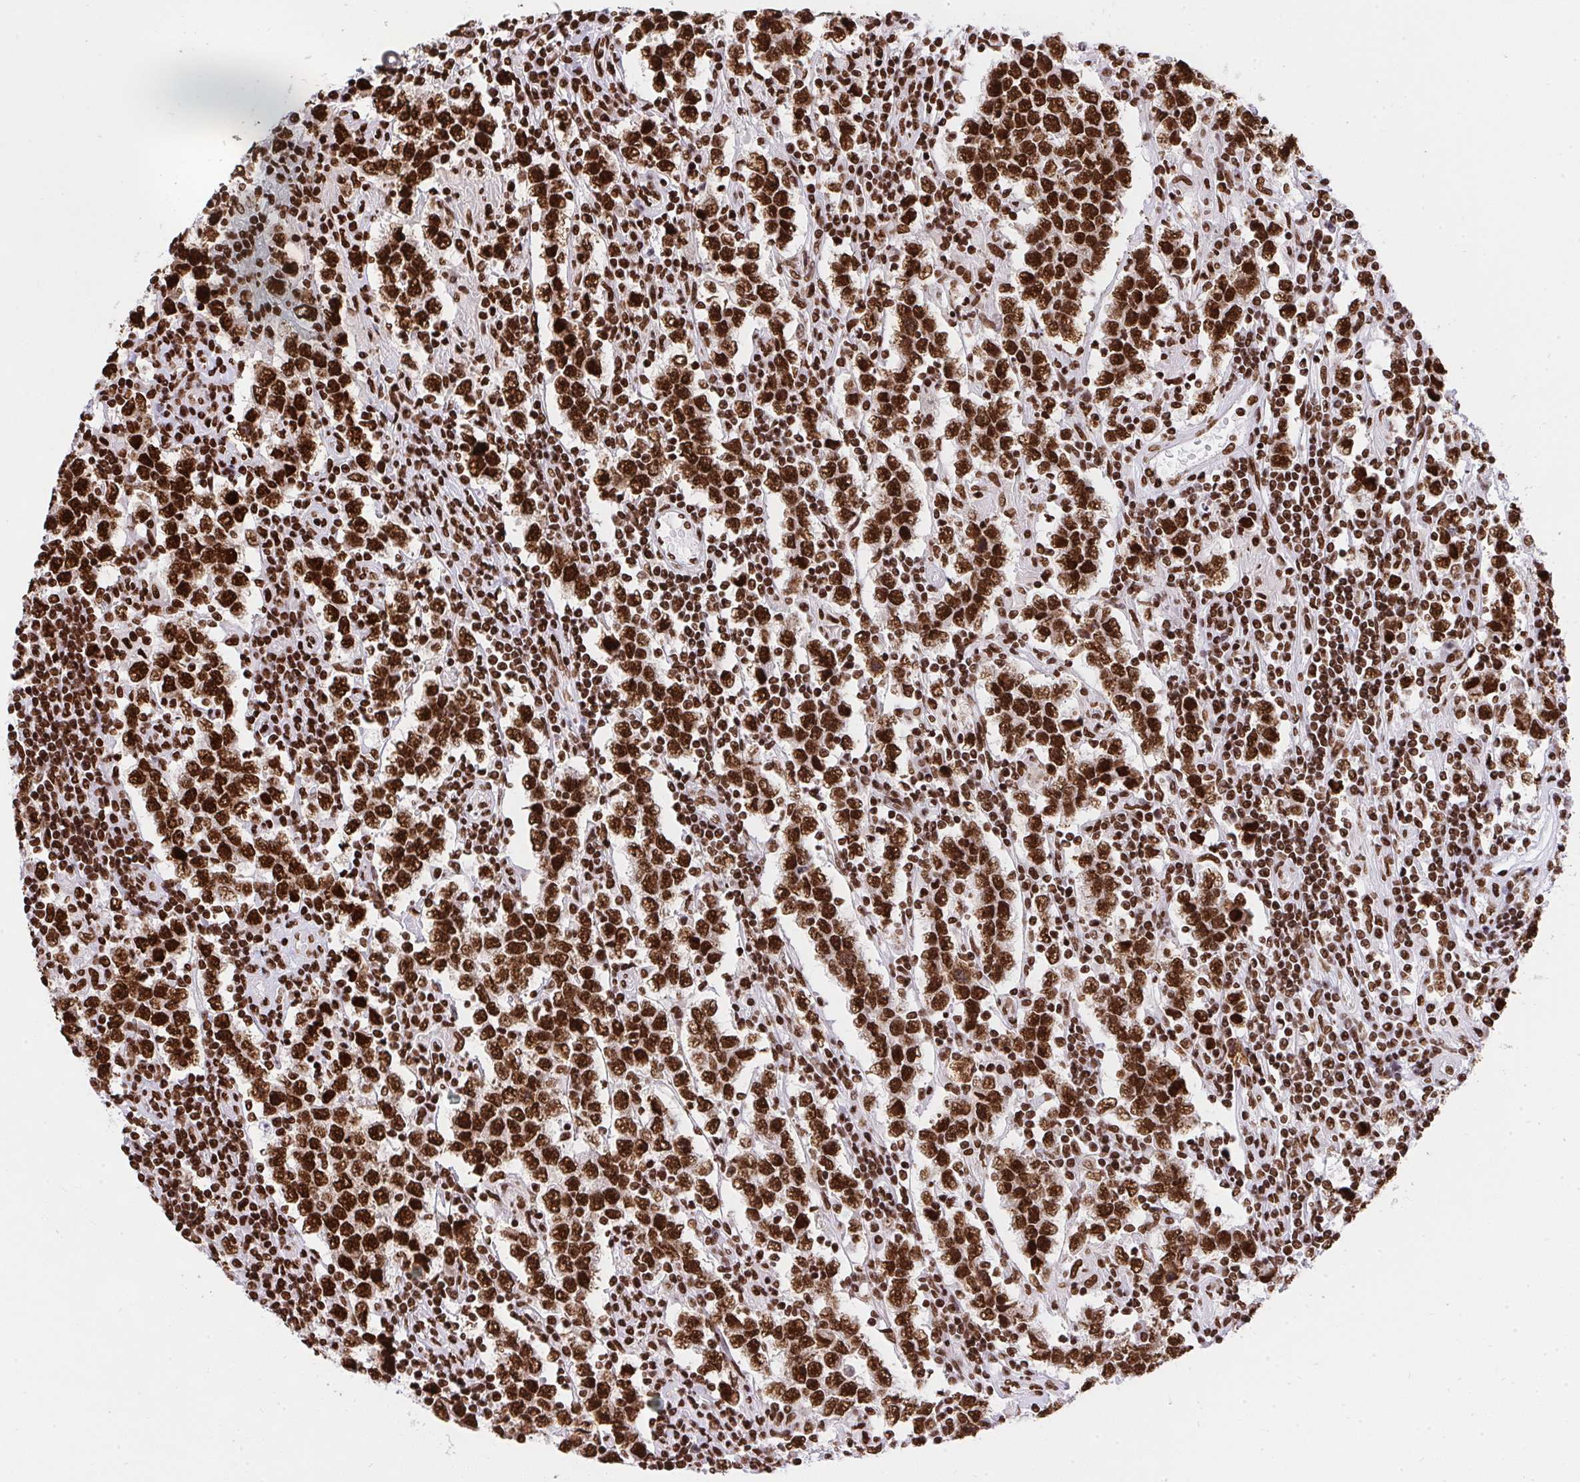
{"staining": {"intensity": "strong", "quantity": ">75%", "location": "nuclear"}, "tissue": "testis cancer", "cell_type": "Tumor cells", "image_type": "cancer", "snomed": [{"axis": "morphology", "description": "Normal tissue, NOS"}, {"axis": "morphology", "description": "Urothelial carcinoma, High grade"}, {"axis": "morphology", "description": "Seminoma, NOS"}, {"axis": "morphology", "description": "Carcinoma, Embryonal, NOS"}, {"axis": "topography", "description": "Urinary bladder"}, {"axis": "topography", "description": "Testis"}], "caption": "This photomicrograph displays immunohistochemistry (IHC) staining of testis cancer (urothelial carcinoma (high-grade)), with high strong nuclear positivity in about >75% of tumor cells.", "gene": "HNRNPL", "patient": {"sex": "male", "age": 41}}